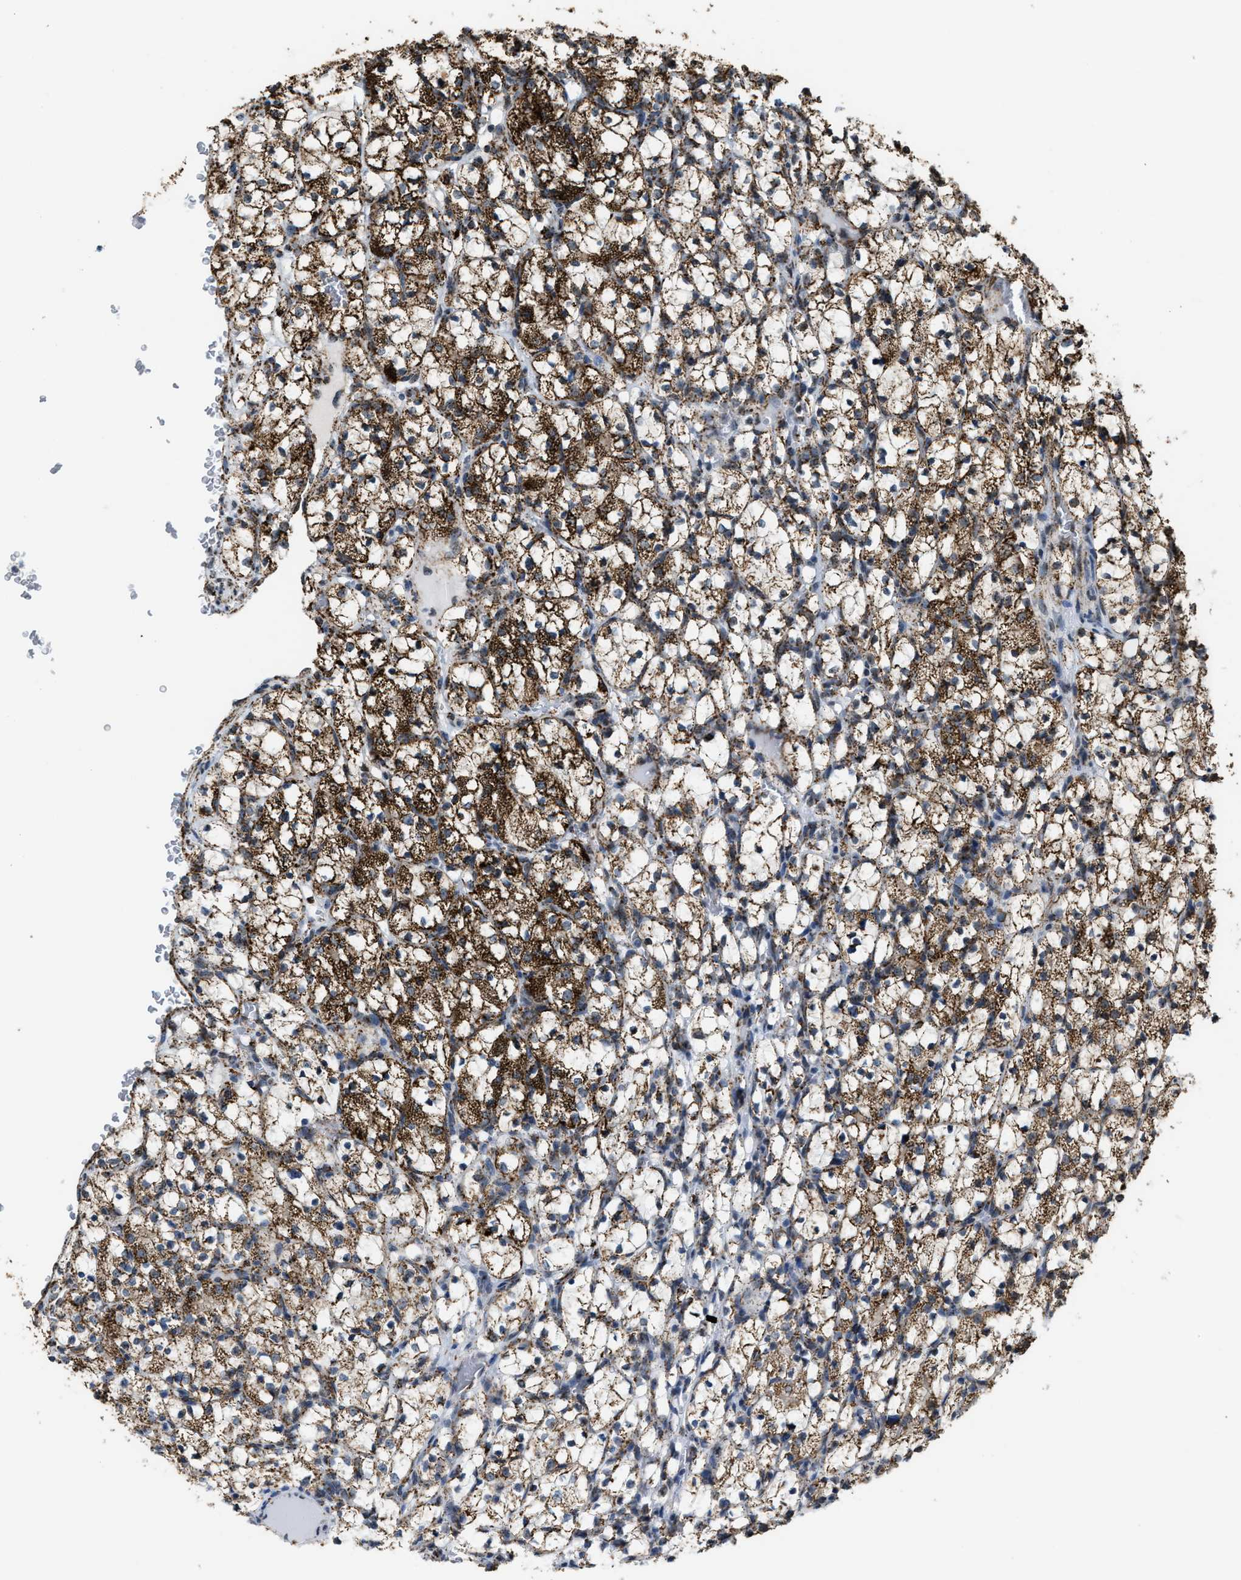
{"staining": {"intensity": "strong", "quantity": ">75%", "location": "cytoplasmic/membranous"}, "tissue": "renal cancer", "cell_type": "Tumor cells", "image_type": "cancer", "snomed": [{"axis": "morphology", "description": "Adenocarcinoma, NOS"}, {"axis": "topography", "description": "Kidney"}], "caption": "Immunohistochemical staining of adenocarcinoma (renal) displays strong cytoplasmic/membranous protein staining in about >75% of tumor cells.", "gene": "HIBADH", "patient": {"sex": "female", "age": 69}}